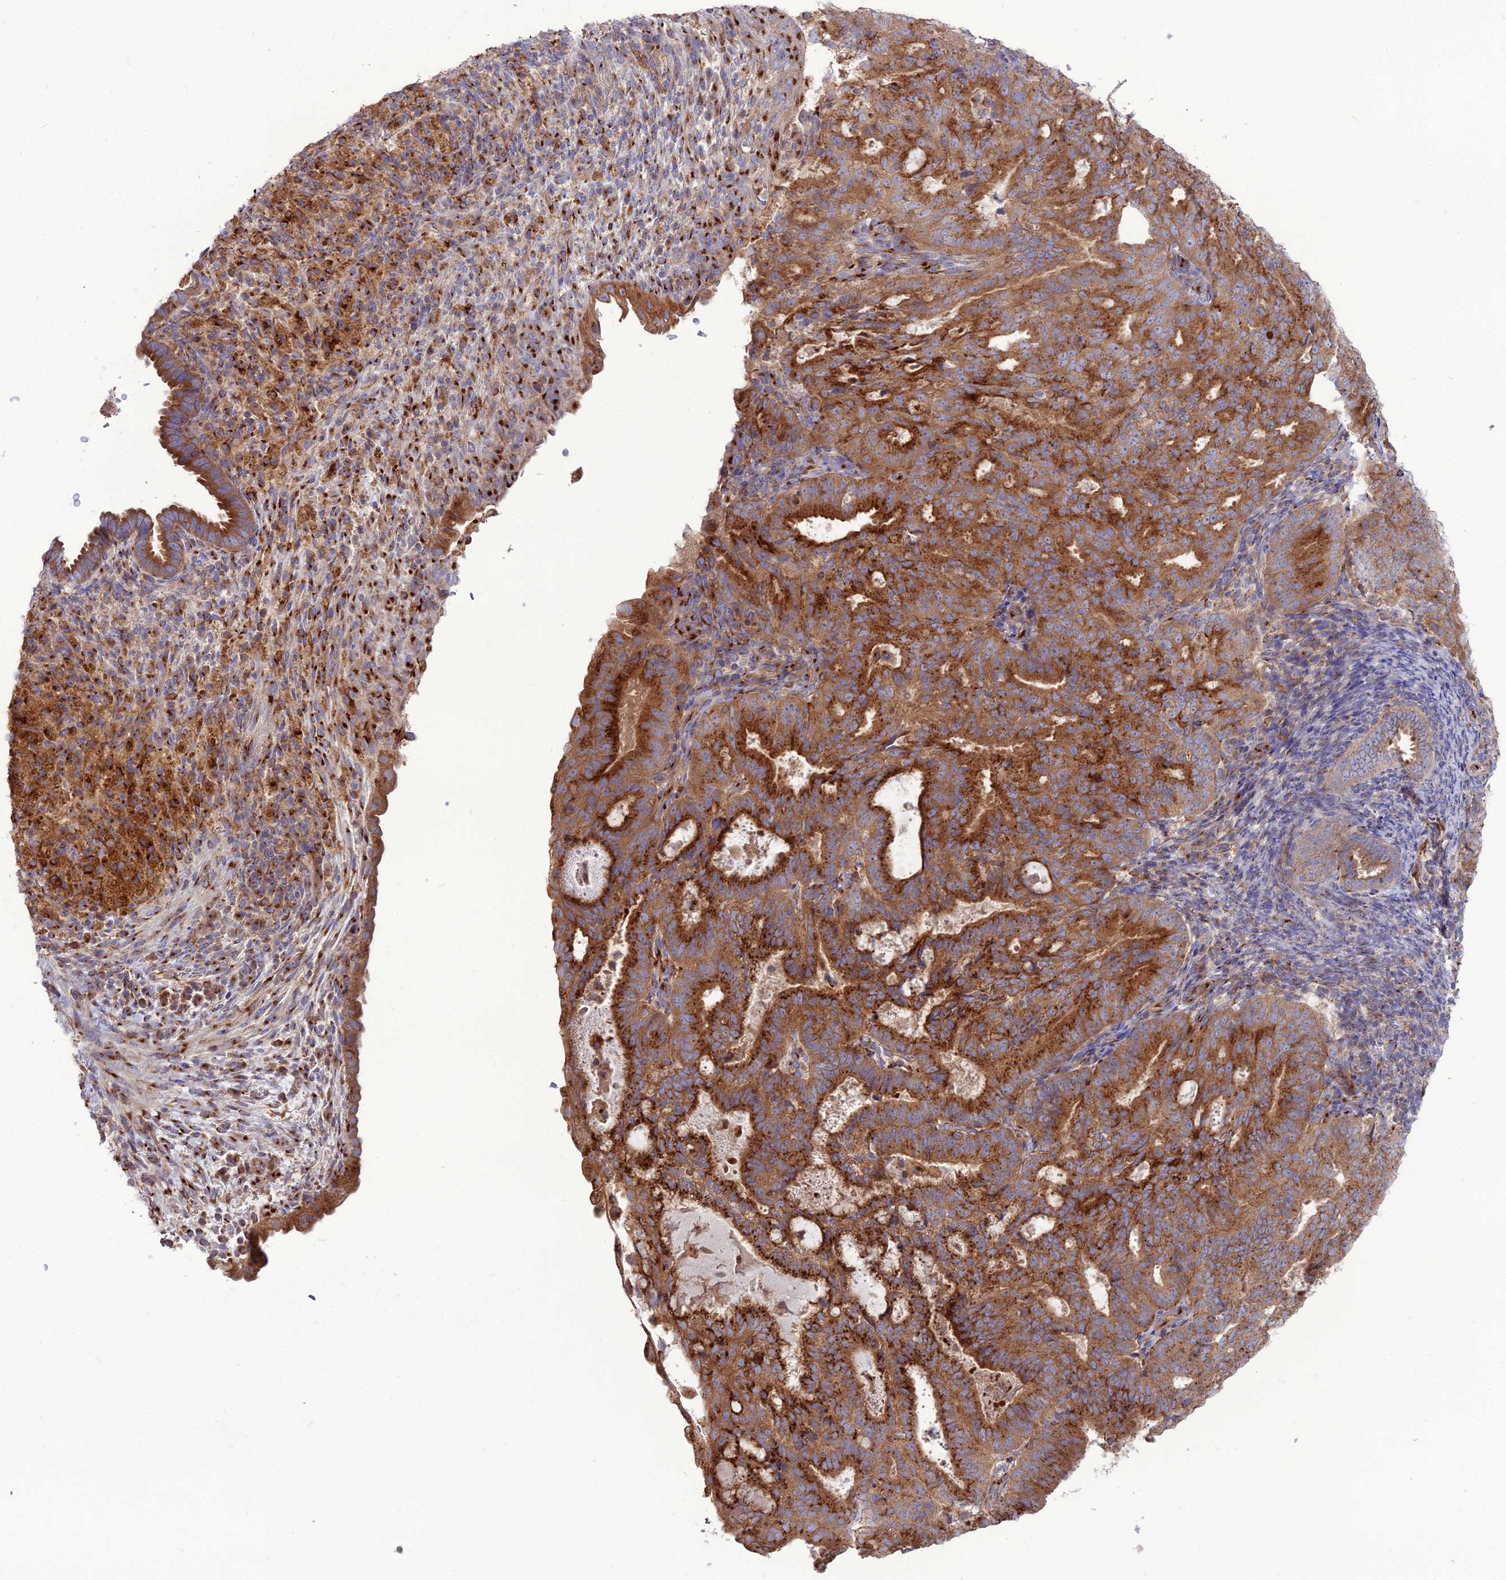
{"staining": {"intensity": "strong", "quantity": ">75%", "location": "cytoplasmic/membranous"}, "tissue": "endometrial cancer", "cell_type": "Tumor cells", "image_type": "cancer", "snomed": [{"axis": "morphology", "description": "Adenocarcinoma, NOS"}, {"axis": "topography", "description": "Endometrium"}], "caption": "The photomicrograph displays a brown stain indicating the presence of a protein in the cytoplasmic/membranous of tumor cells in endometrial cancer.", "gene": "SPRYD7", "patient": {"sex": "female", "age": 70}}